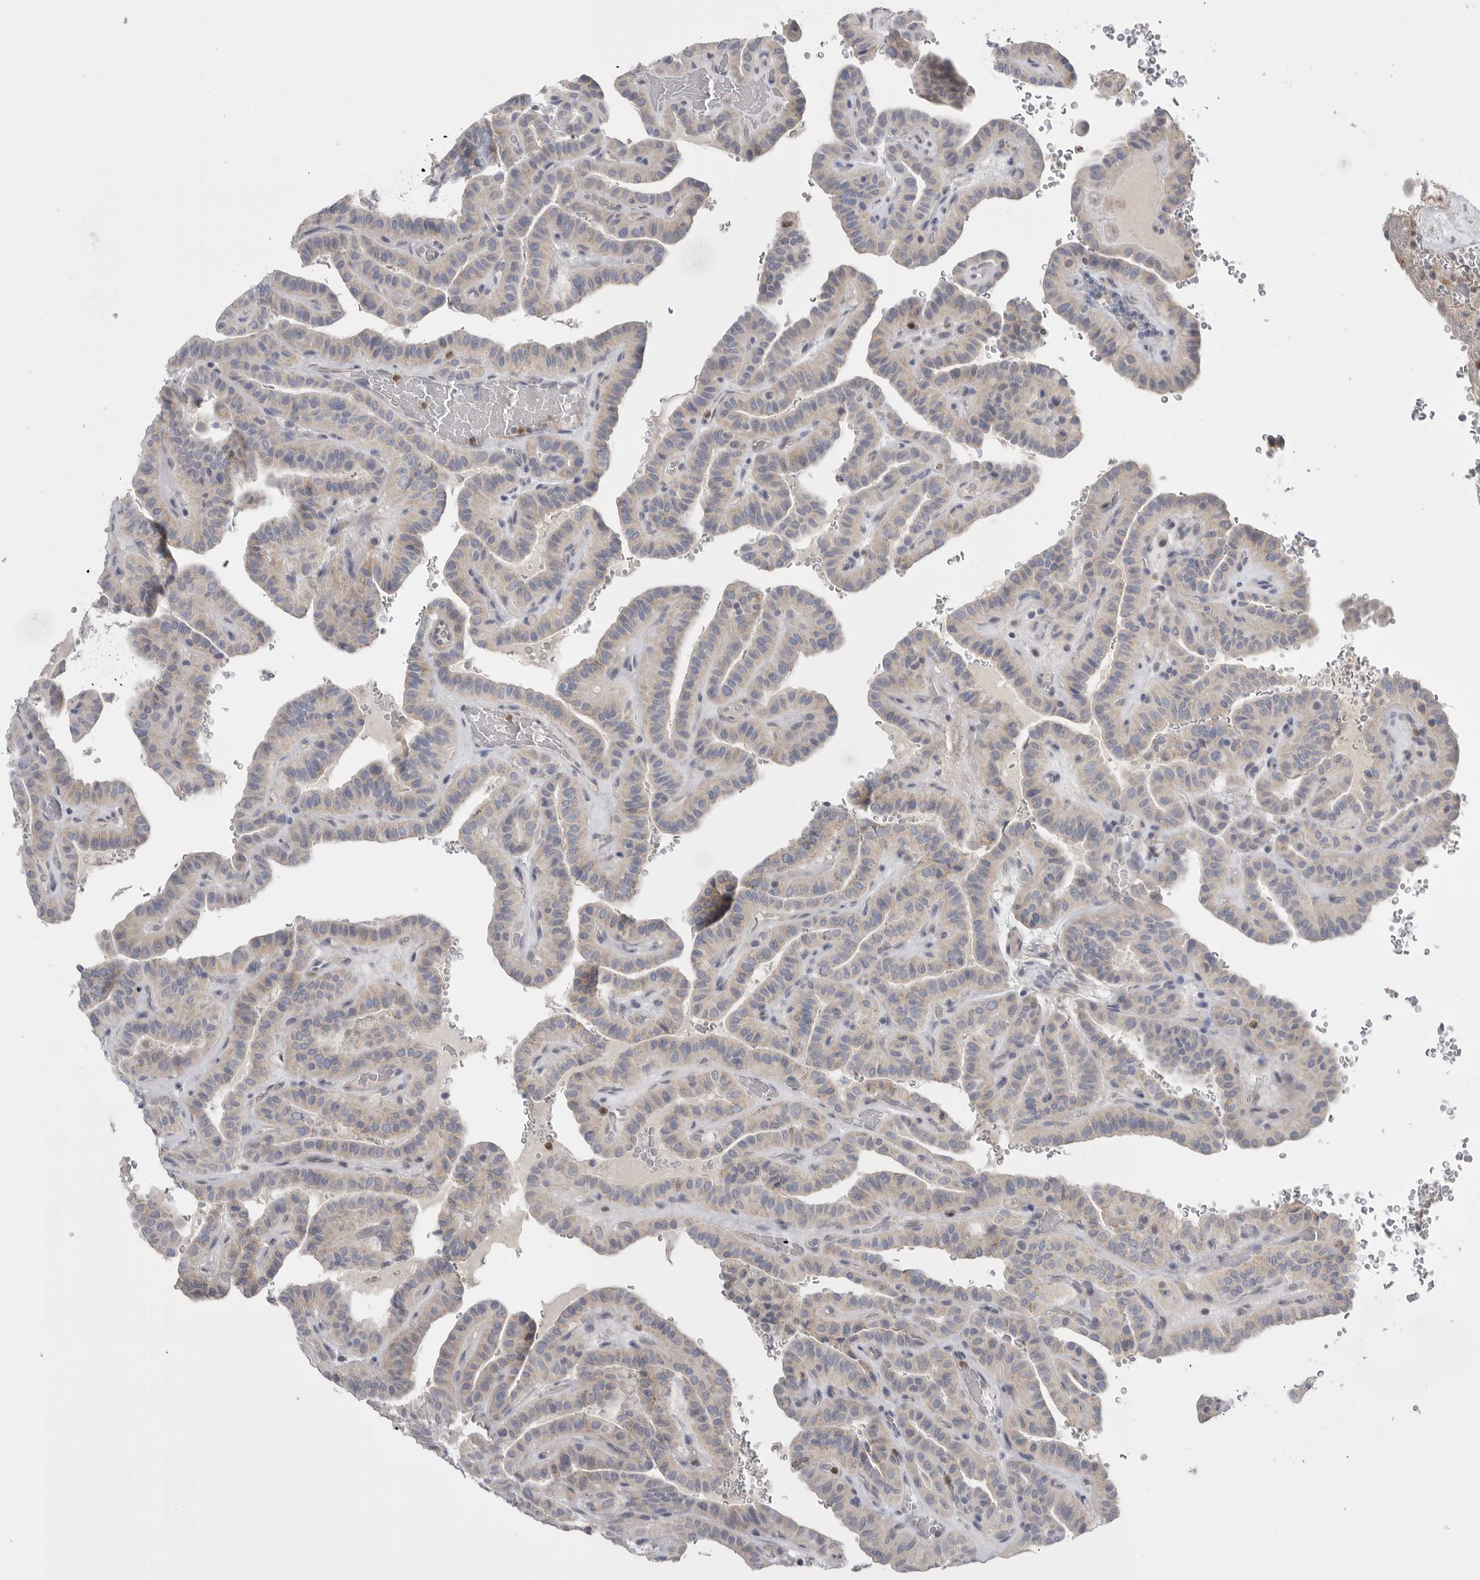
{"staining": {"intensity": "weak", "quantity": "<25%", "location": "cytoplasmic/membranous"}, "tissue": "thyroid cancer", "cell_type": "Tumor cells", "image_type": "cancer", "snomed": [{"axis": "morphology", "description": "Papillary adenocarcinoma, NOS"}, {"axis": "topography", "description": "Thyroid gland"}], "caption": "Immunohistochemical staining of papillary adenocarcinoma (thyroid) reveals no significant positivity in tumor cells.", "gene": "CCDC126", "patient": {"sex": "male", "age": 77}}